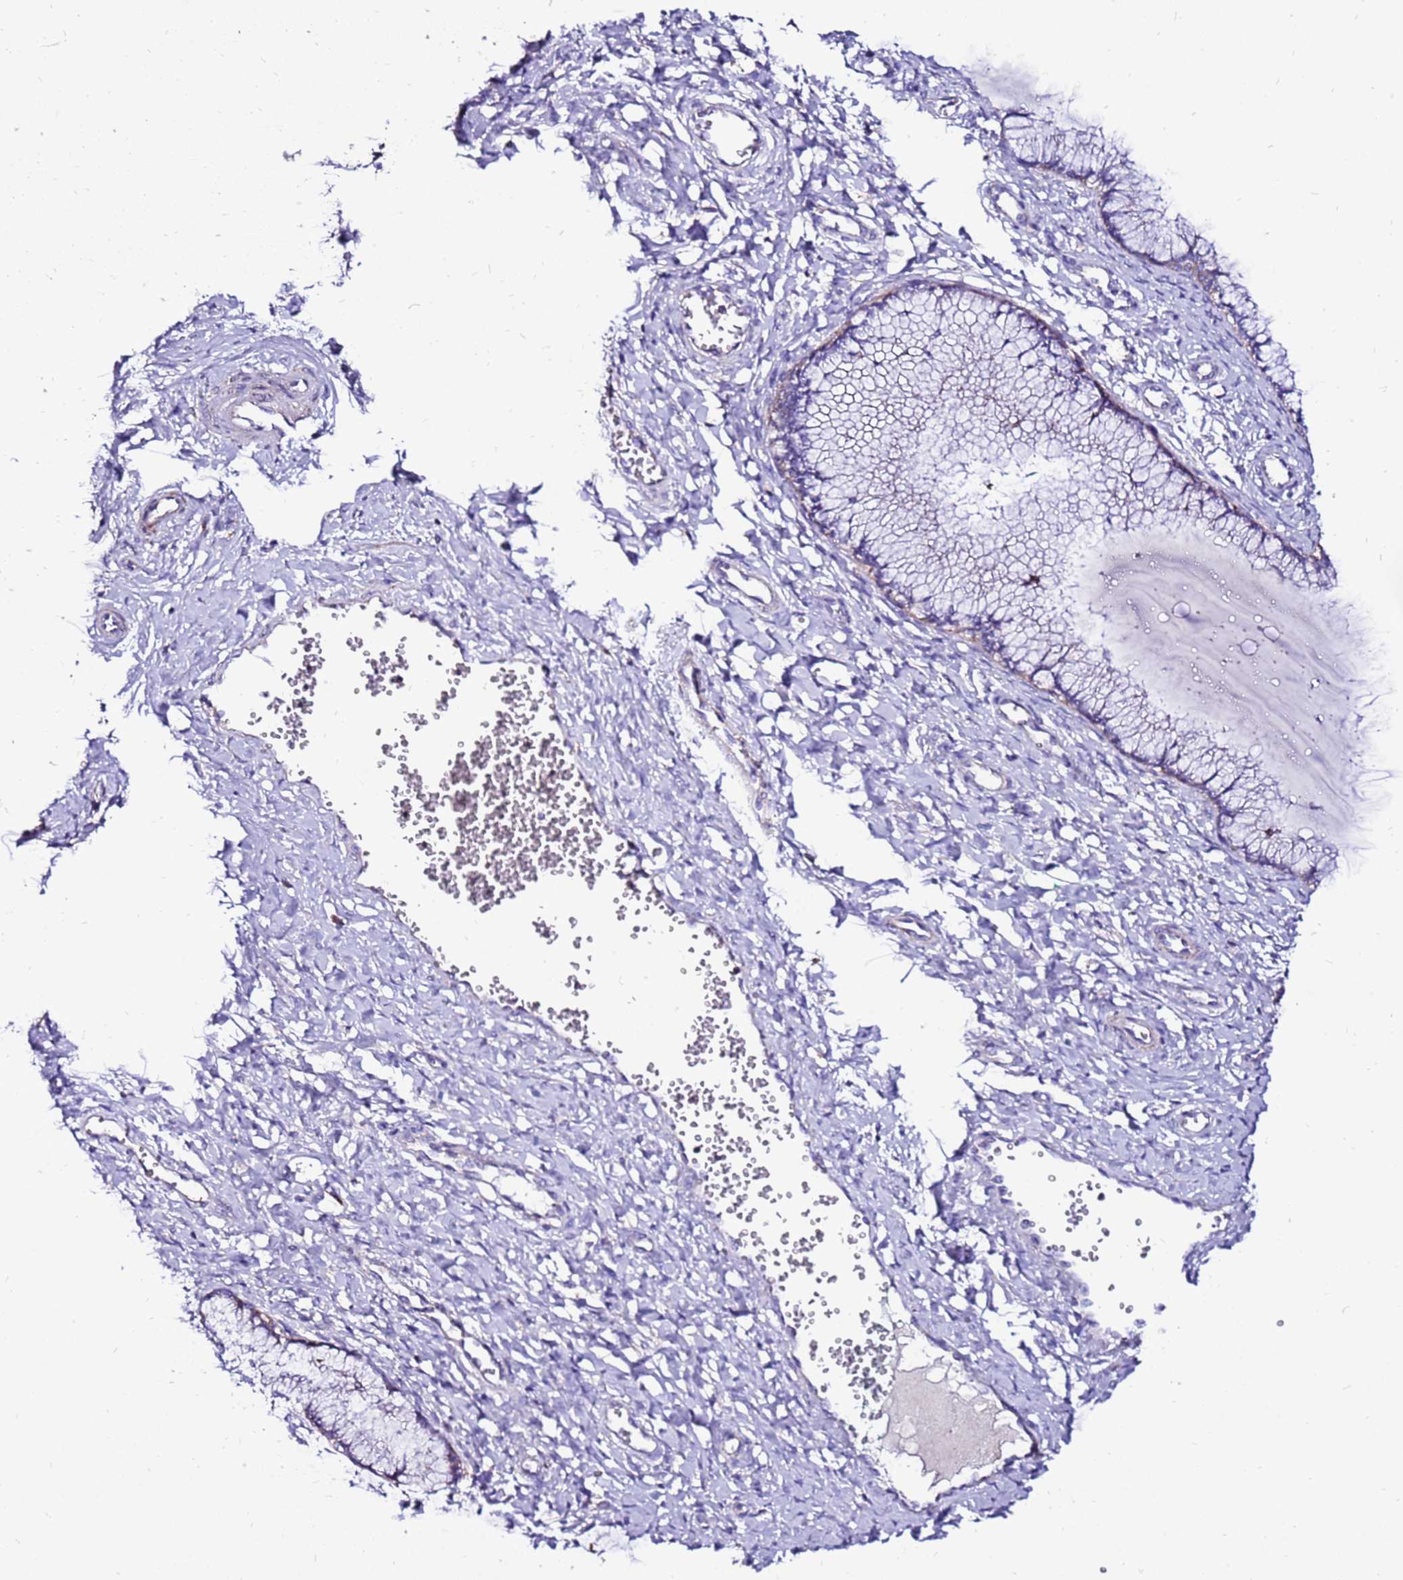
{"staining": {"intensity": "negative", "quantity": "none", "location": "none"}, "tissue": "cervix", "cell_type": "Glandular cells", "image_type": "normal", "snomed": [{"axis": "morphology", "description": "Normal tissue, NOS"}, {"axis": "morphology", "description": "Adenocarcinoma, NOS"}, {"axis": "topography", "description": "Cervix"}], "caption": "A histopathology image of cervix stained for a protein reveals no brown staining in glandular cells.", "gene": "TMEM106C", "patient": {"sex": "female", "age": 29}}